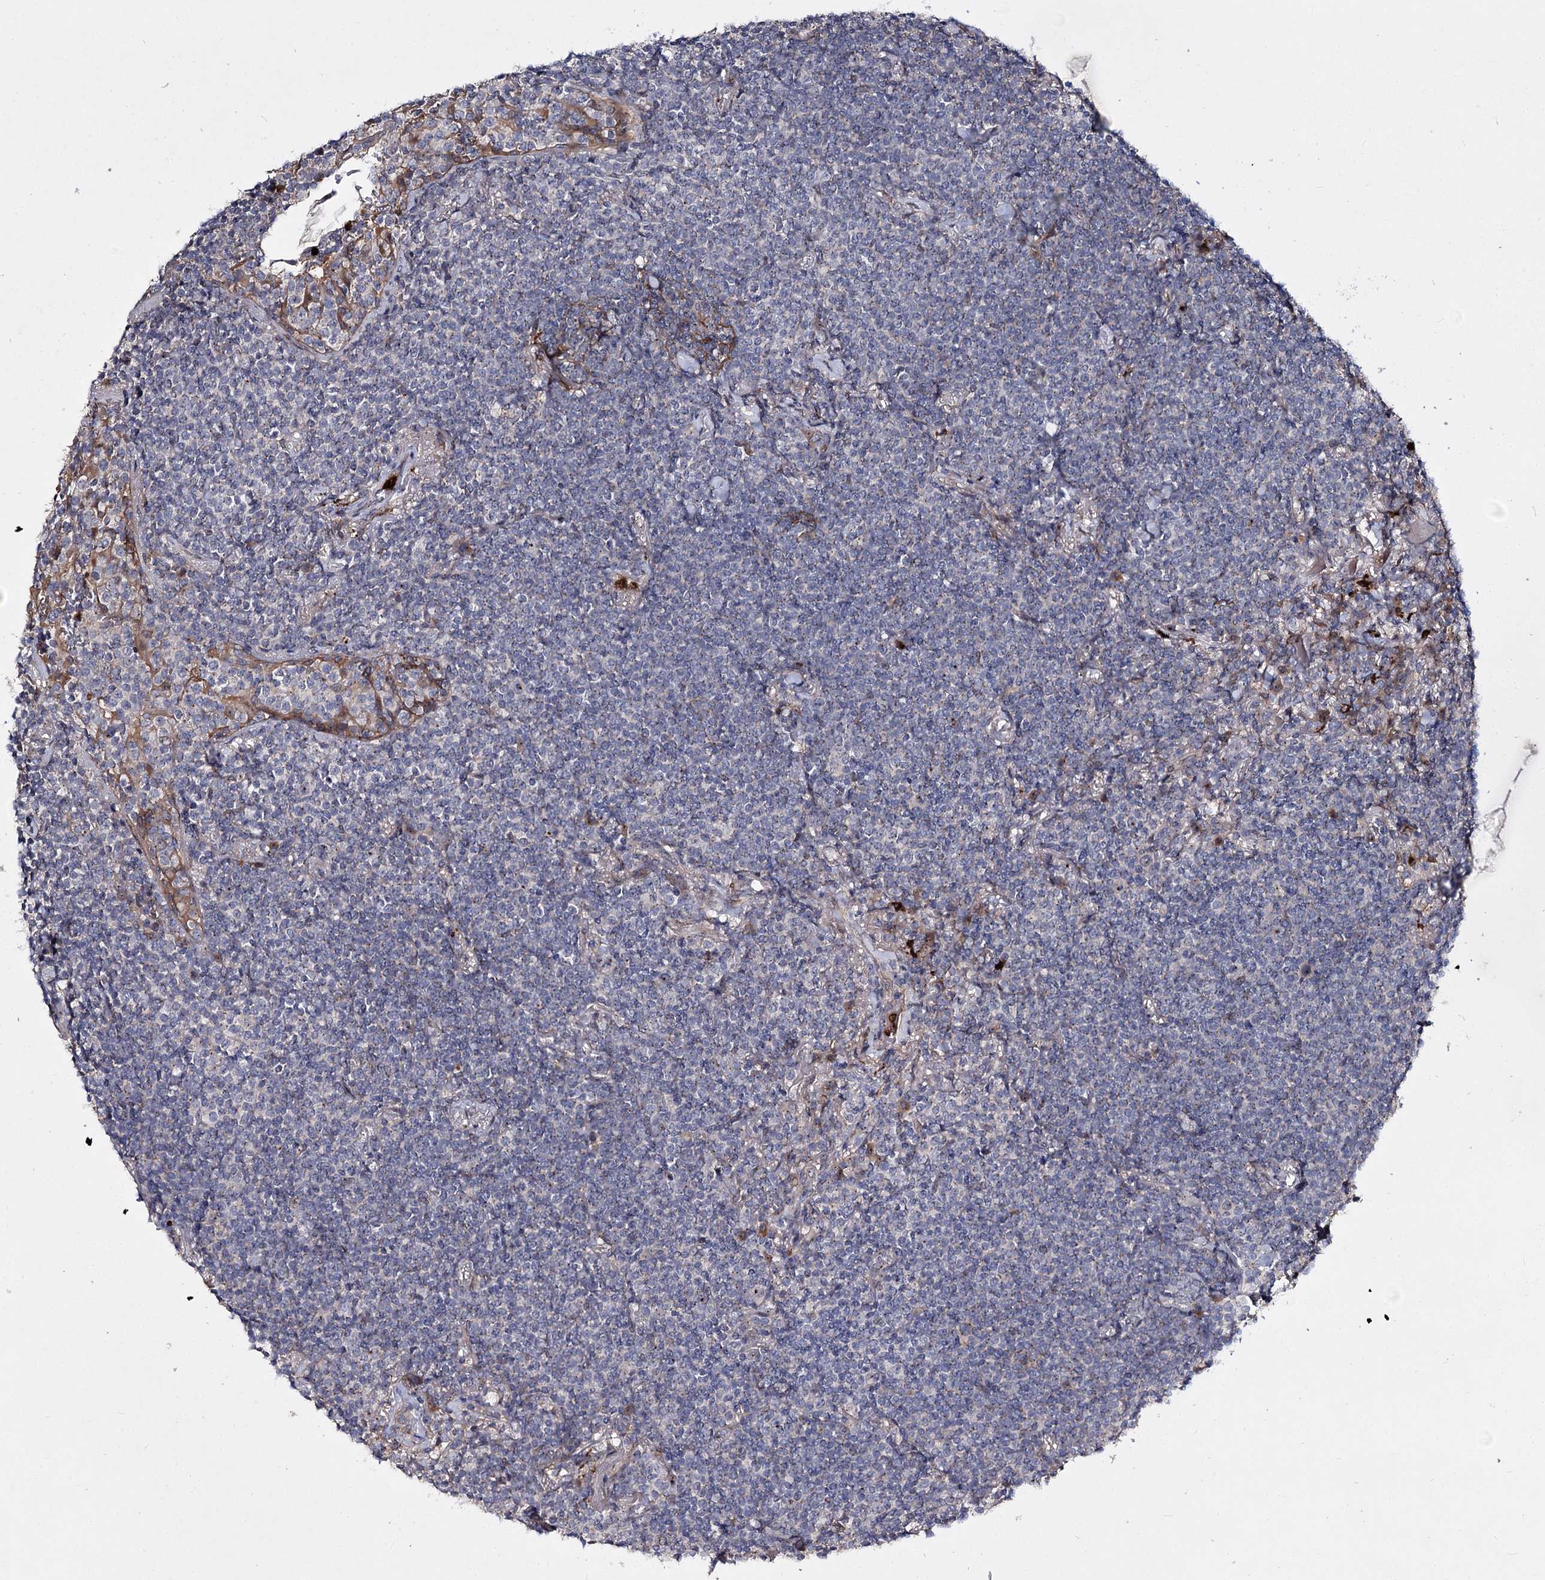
{"staining": {"intensity": "negative", "quantity": "none", "location": "none"}, "tissue": "lymphoma", "cell_type": "Tumor cells", "image_type": "cancer", "snomed": [{"axis": "morphology", "description": "Malignant lymphoma, non-Hodgkin's type, Low grade"}, {"axis": "topography", "description": "Lung"}], "caption": "Low-grade malignant lymphoma, non-Hodgkin's type was stained to show a protein in brown. There is no significant positivity in tumor cells.", "gene": "MINDY3", "patient": {"sex": "female", "age": 71}}